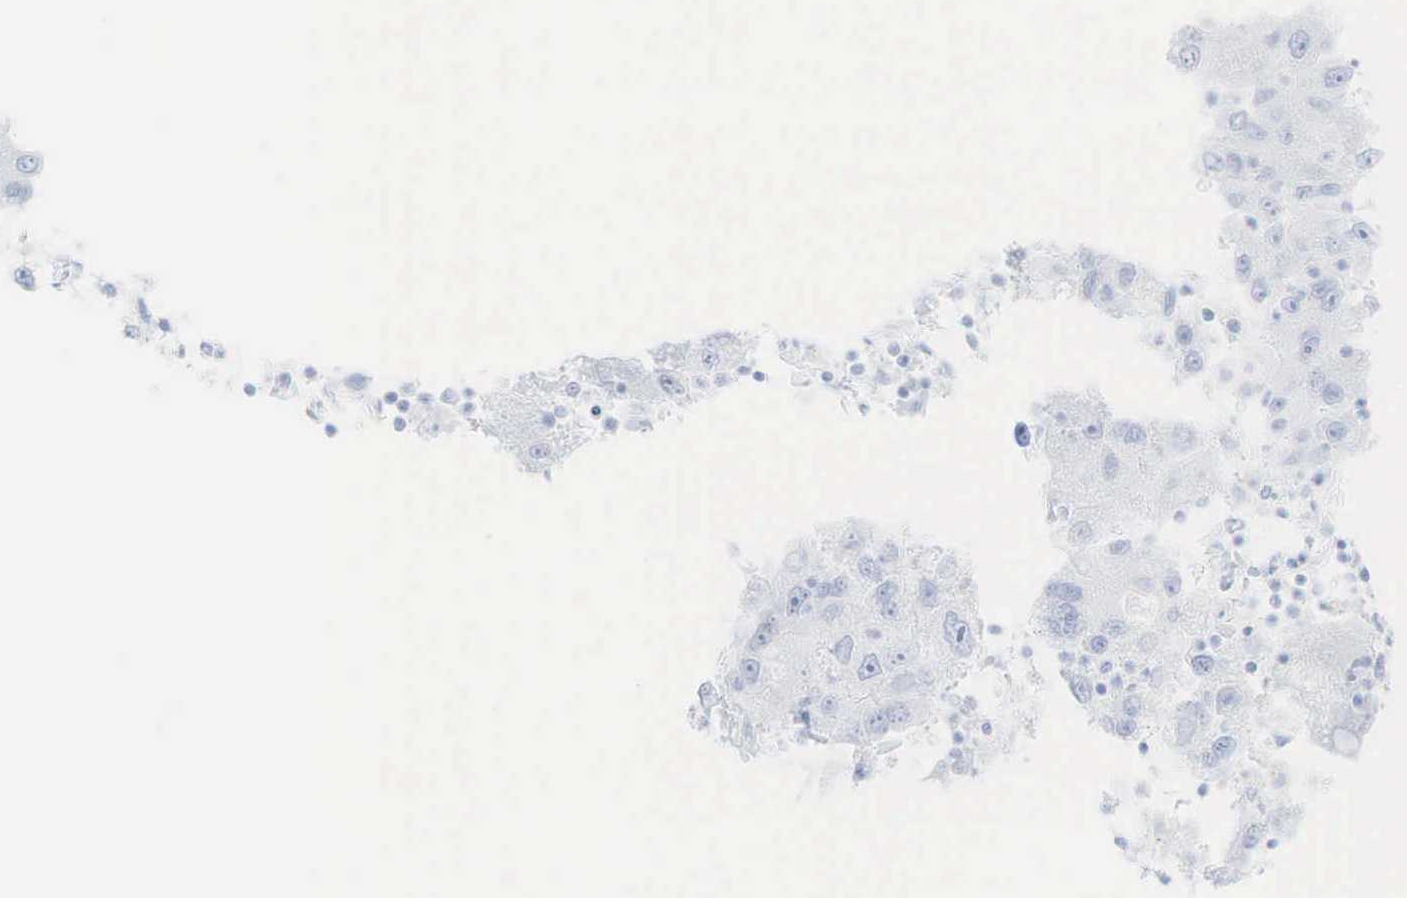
{"staining": {"intensity": "negative", "quantity": "none", "location": "none"}, "tissue": "liver cancer", "cell_type": "Tumor cells", "image_type": "cancer", "snomed": [{"axis": "morphology", "description": "Carcinoma, Hepatocellular, NOS"}, {"axis": "topography", "description": "Liver"}], "caption": "An immunohistochemistry histopathology image of liver cancer (hepatocellular carcinoma) is shown. There is no staining in tumor cells of liver cancer (hepatocellular carcinoma). (DAB (3,3'-diaminobenzidine) immunohistochemistry (IHC), high magnification).", "gene": "CEACAM5", "patient": {"sex": "male", "age": 49}}